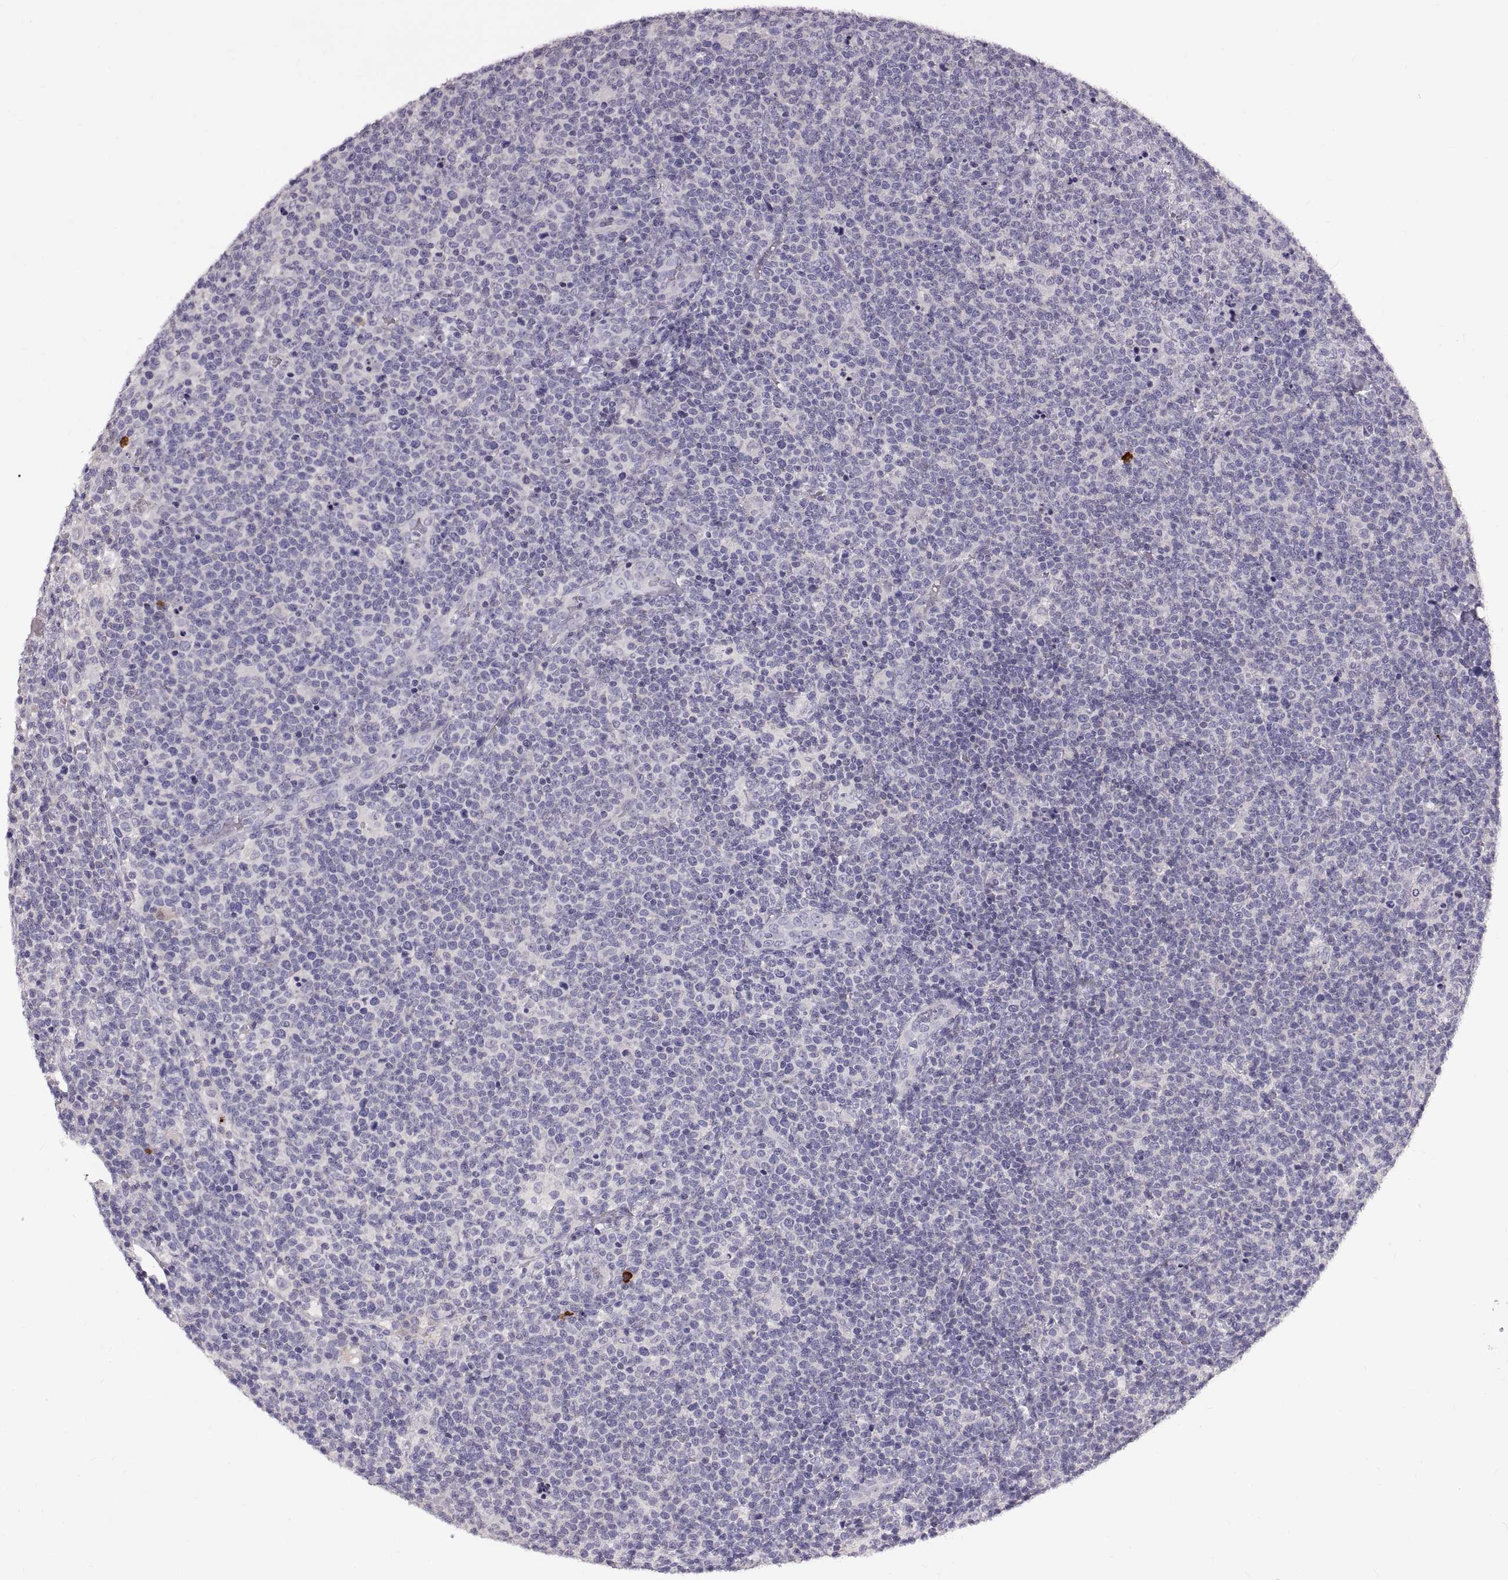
{"staining": {"intensity": "negative", "quantity": "none", "location": "none"}, "tissue": "lymphoma", "cell_type": "Tumor cells", "image_type": "cancer", "snomed": [{"axis": "morphology", "description": "Malignant lymphoma, non-Hodgkin's type, High grade"}, {"axis": "topography", "description": "Lymph node"}], "caption": "The IHC photomicrograph has no significant staining in tumor cells of high-grade malignant lymphoma, non-Hodgkin's type tissue.", "gene": "WFDC8", "patient": {"sex": "male", "age": 61}}